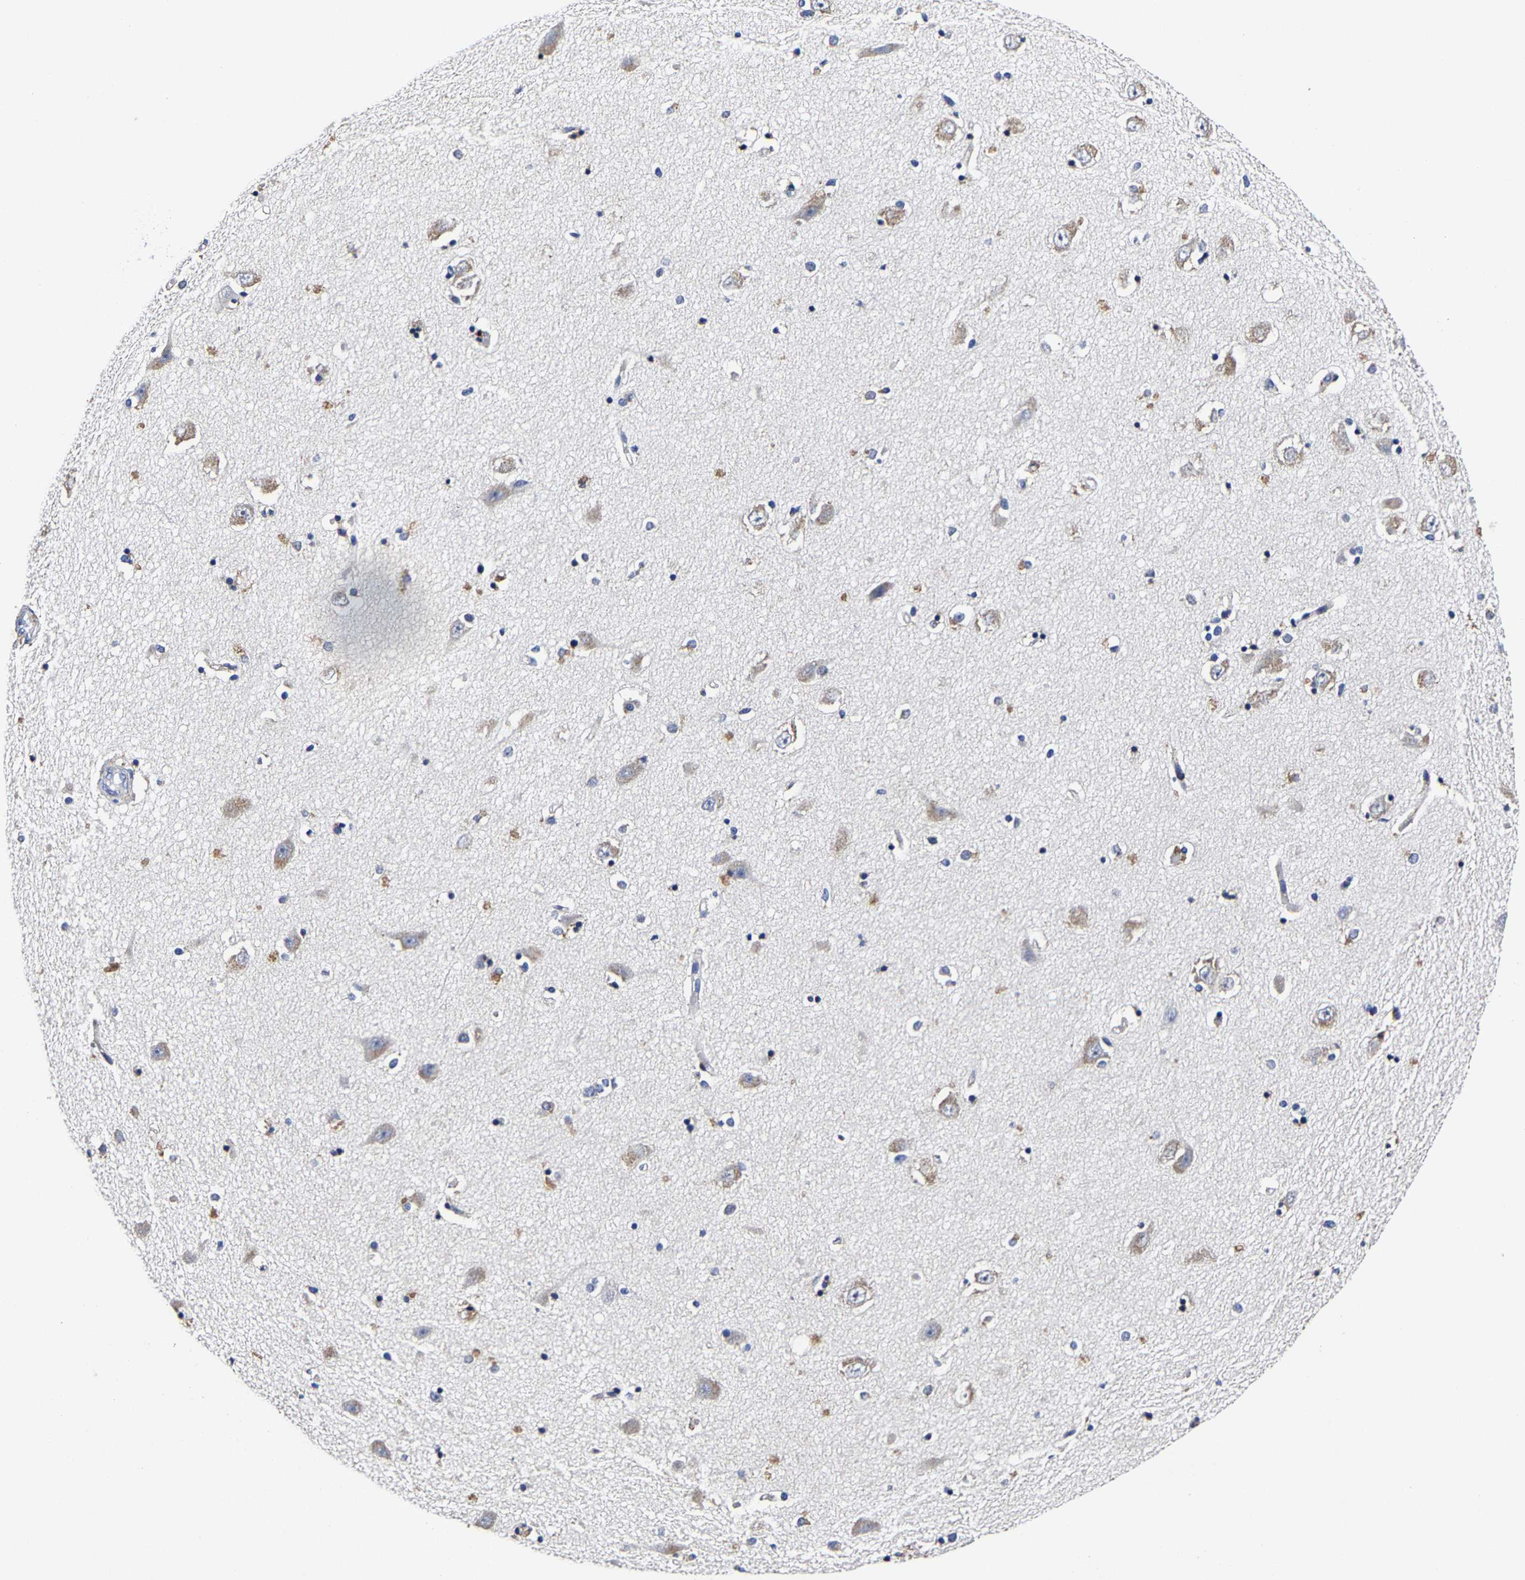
{"staining": {"intensity": "weak", "quantity": "<25%", "location": "cytoplasmic/membranous"}, "tissue": "hippocampus", "cell_type": "Glial cells", "image_type": "normal", "snomed": [{"axis": "morphology", "description": "Normal tissue, NOS"}, {"axis": "topography", "description": "Hippocampus"}], "caption": "Unremarkable hippocampus was stained to show a protein in brown. There is no significant positivity in glial cells. Brightfield microscopy of immunohistochemistry stained with DAB (3,3'-diaminobenzidine) (brown) and hematoxylin (blue), captured at high magnification.", "gene": "AASS", "patient": {"sex": "male", "age": 45}}